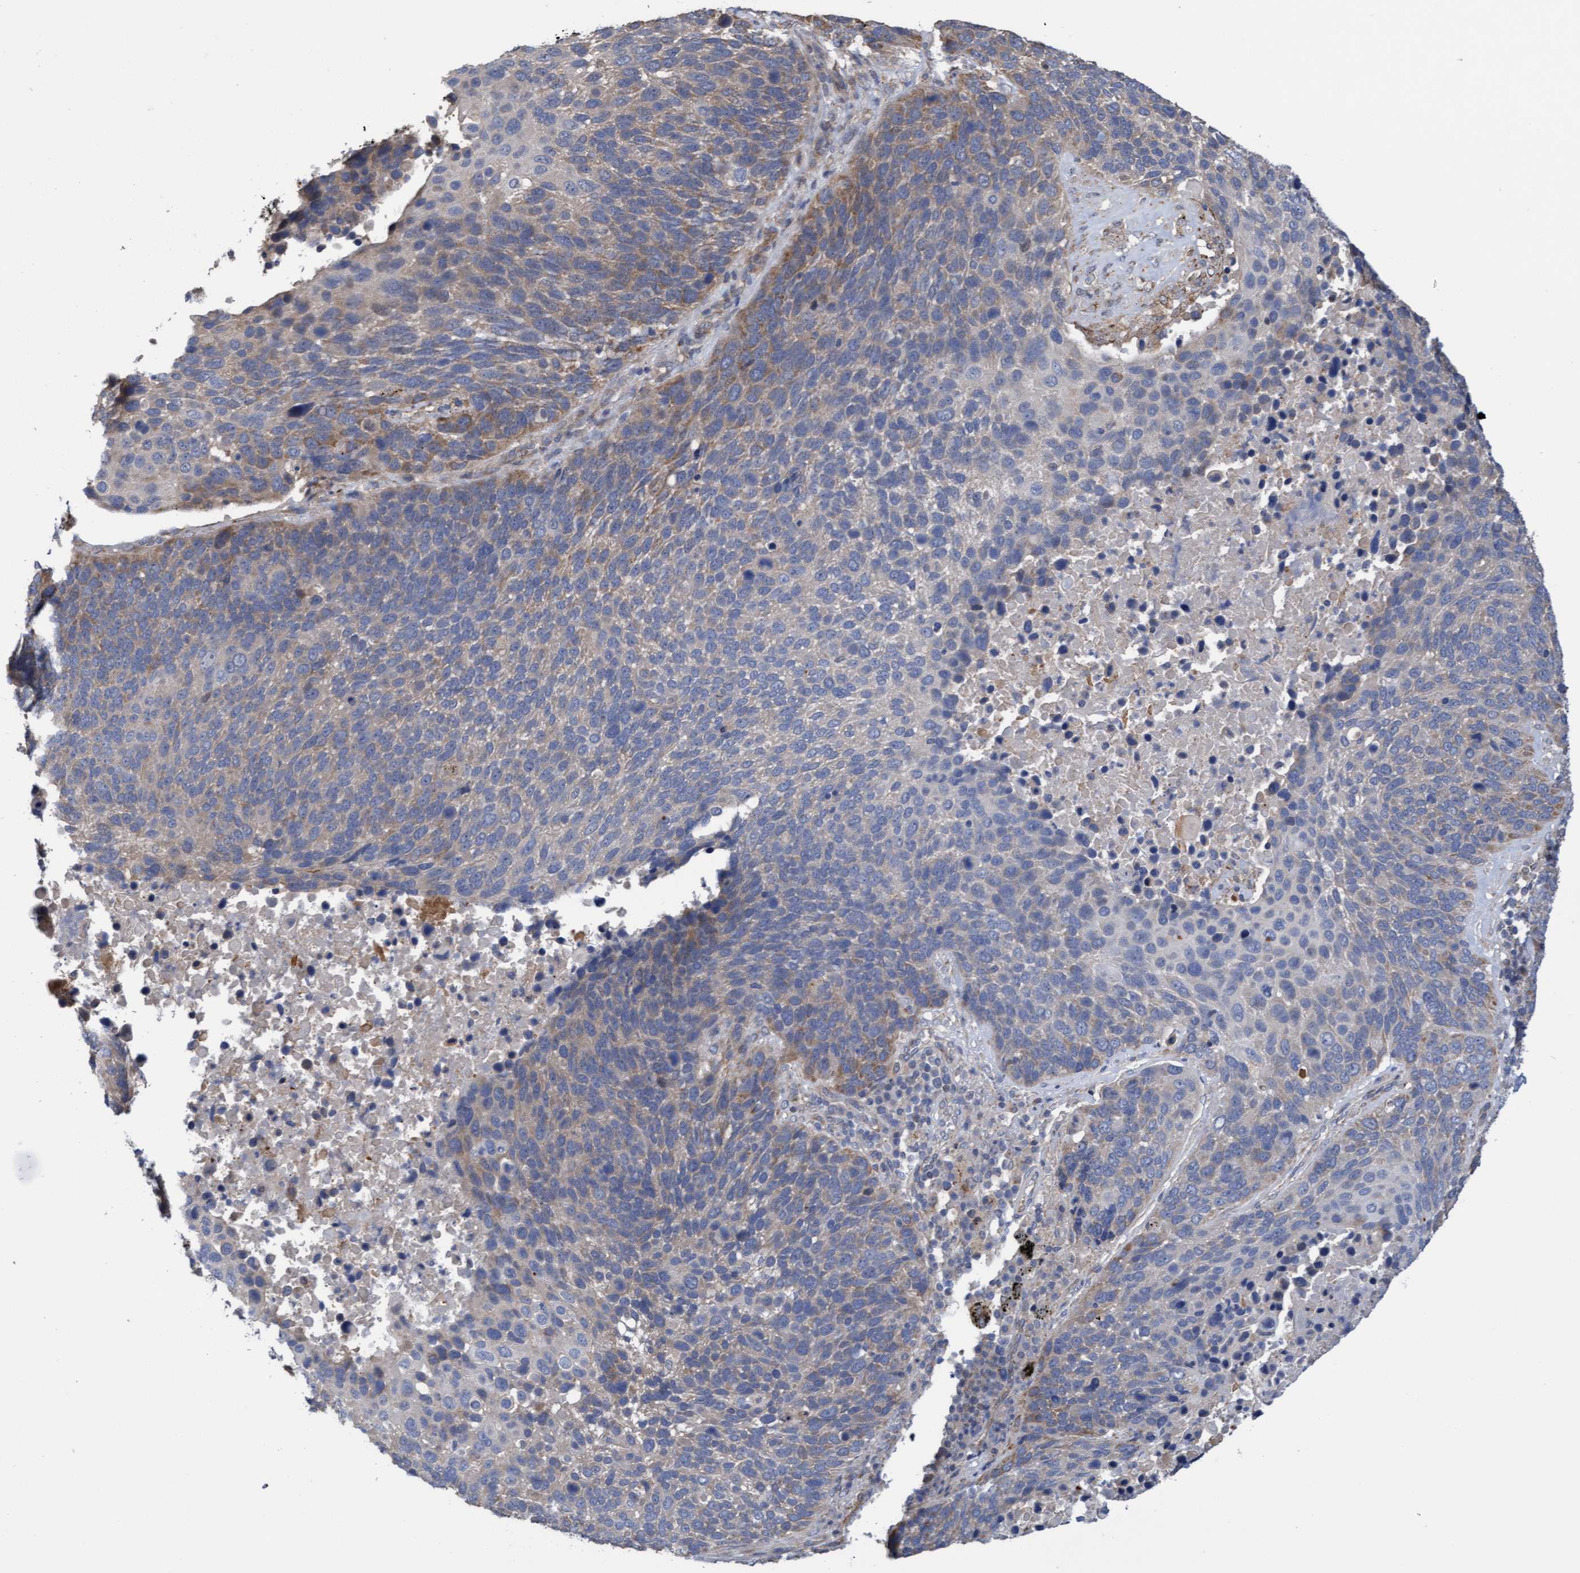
{"staining": {"intensity": "moderate", "quantity": "<25%", "location": "cytoplasmic/membranous"}, "tissue": "lung cancer", "cell_type": "Tumor cells", "image_type": "cancer", "snomed": [{"axis": "morphology", "description": "Squamous cell carcinoma, NOS"}, {"axis": "topography", "description": "Lung"}], "caption": "Lung squamous cell carcinoma was stained to show a protein in brown. There is low levels of moderate cytoplasmic/membranous positivity in approximately <25% of tumor cells.", "gene": "ITFG1", "patient": {"sex": "male", "age": 66}}